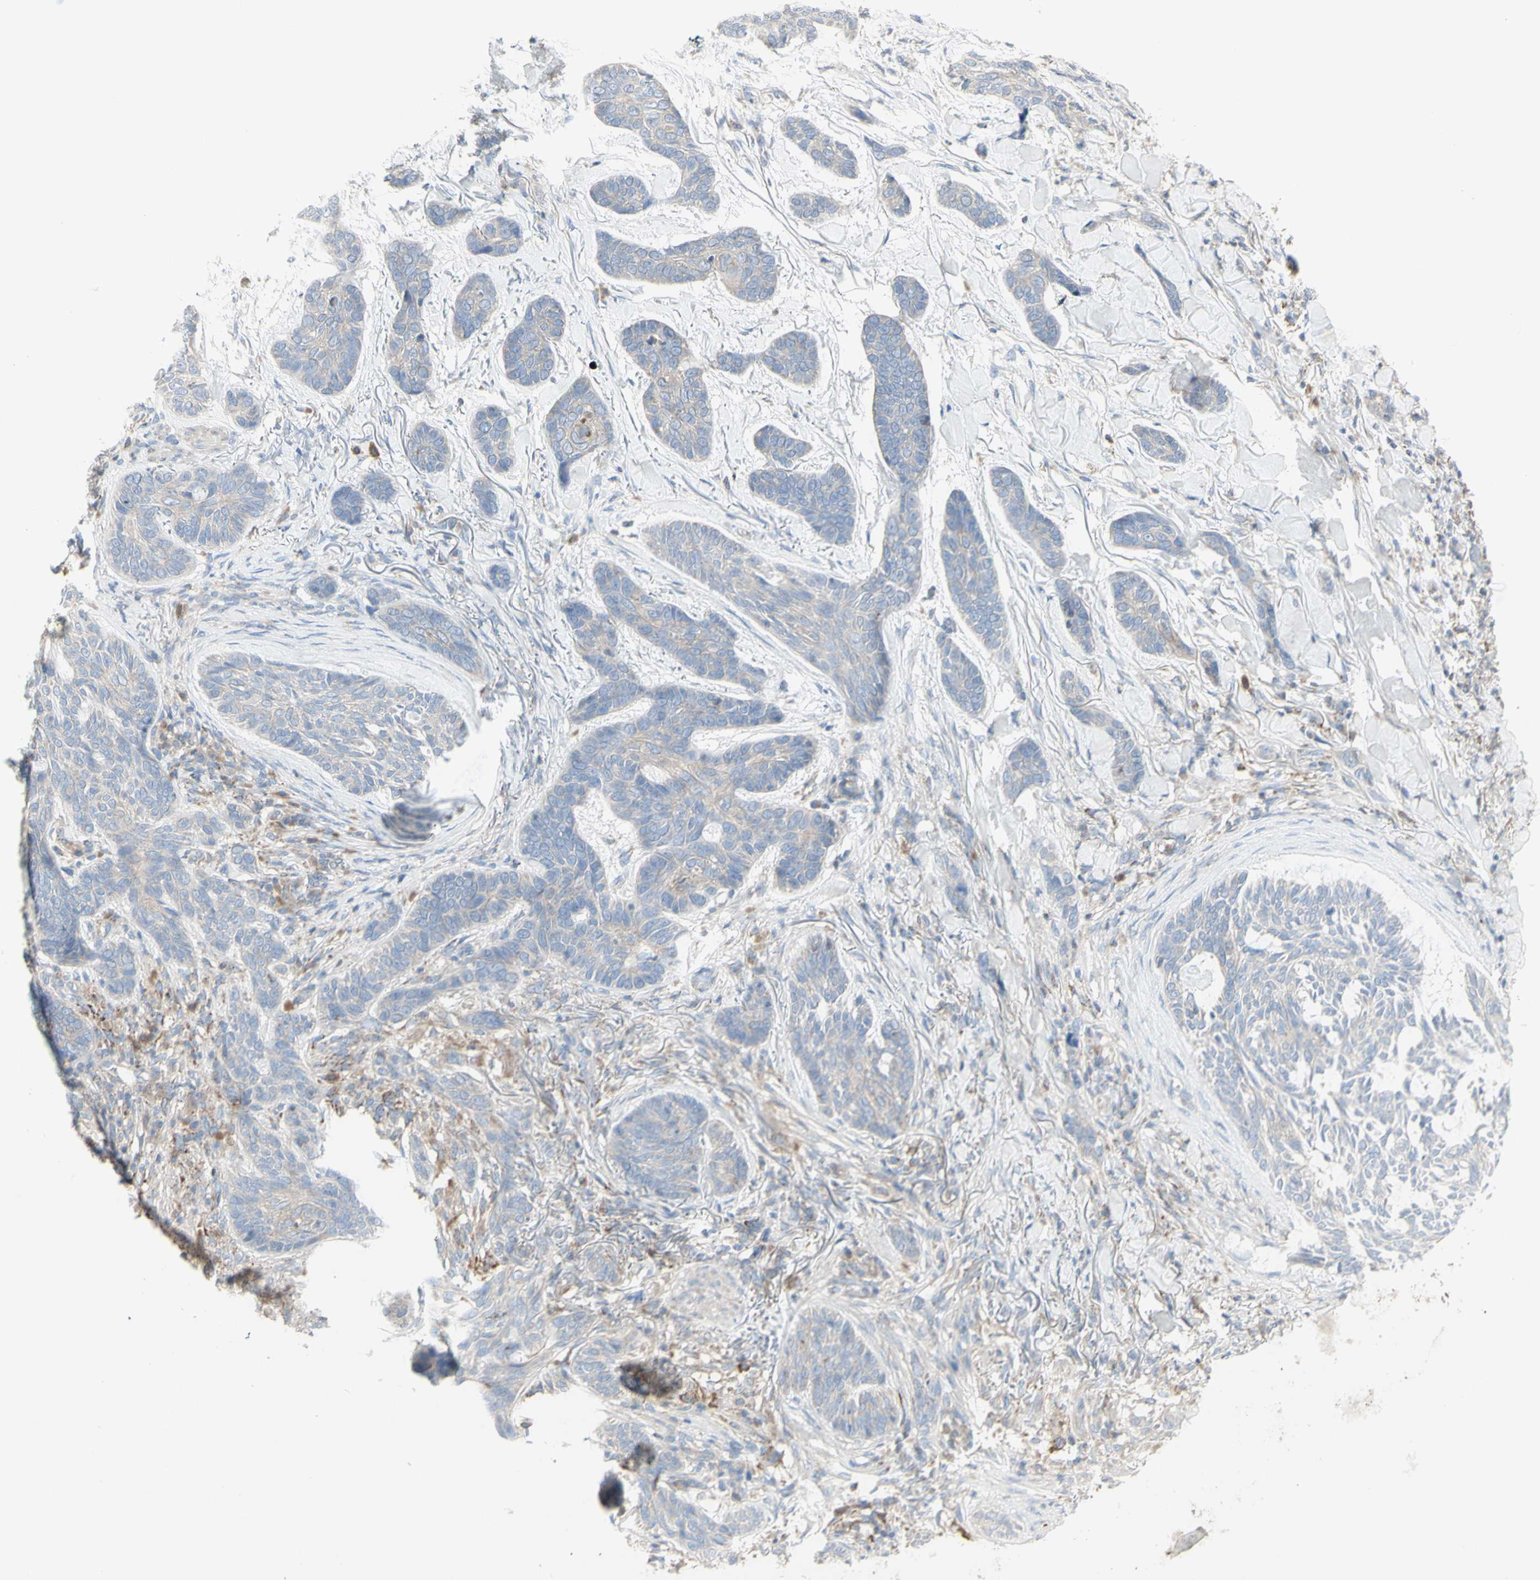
{"staining": {"intensity": "weak", "quantity": "<25%", "location": "cytoplasmic/membranous"}, "tissue": "skin cancer", "cell_type": "Tumor cells", "image_type": "cancer", "snomed": [{"axis": "morphology", "description": "Basal cell carcinoma"}, {"axis": "topography", "description": "Skin"}], "caption": "An IHC image of basal cell carcinoma (skin) is shown. There is no staining in tumor cells of basal cell carcinoma (skin).", "gene": "CNTNAP1", "patient": {"sex": "male", "age": 43}}